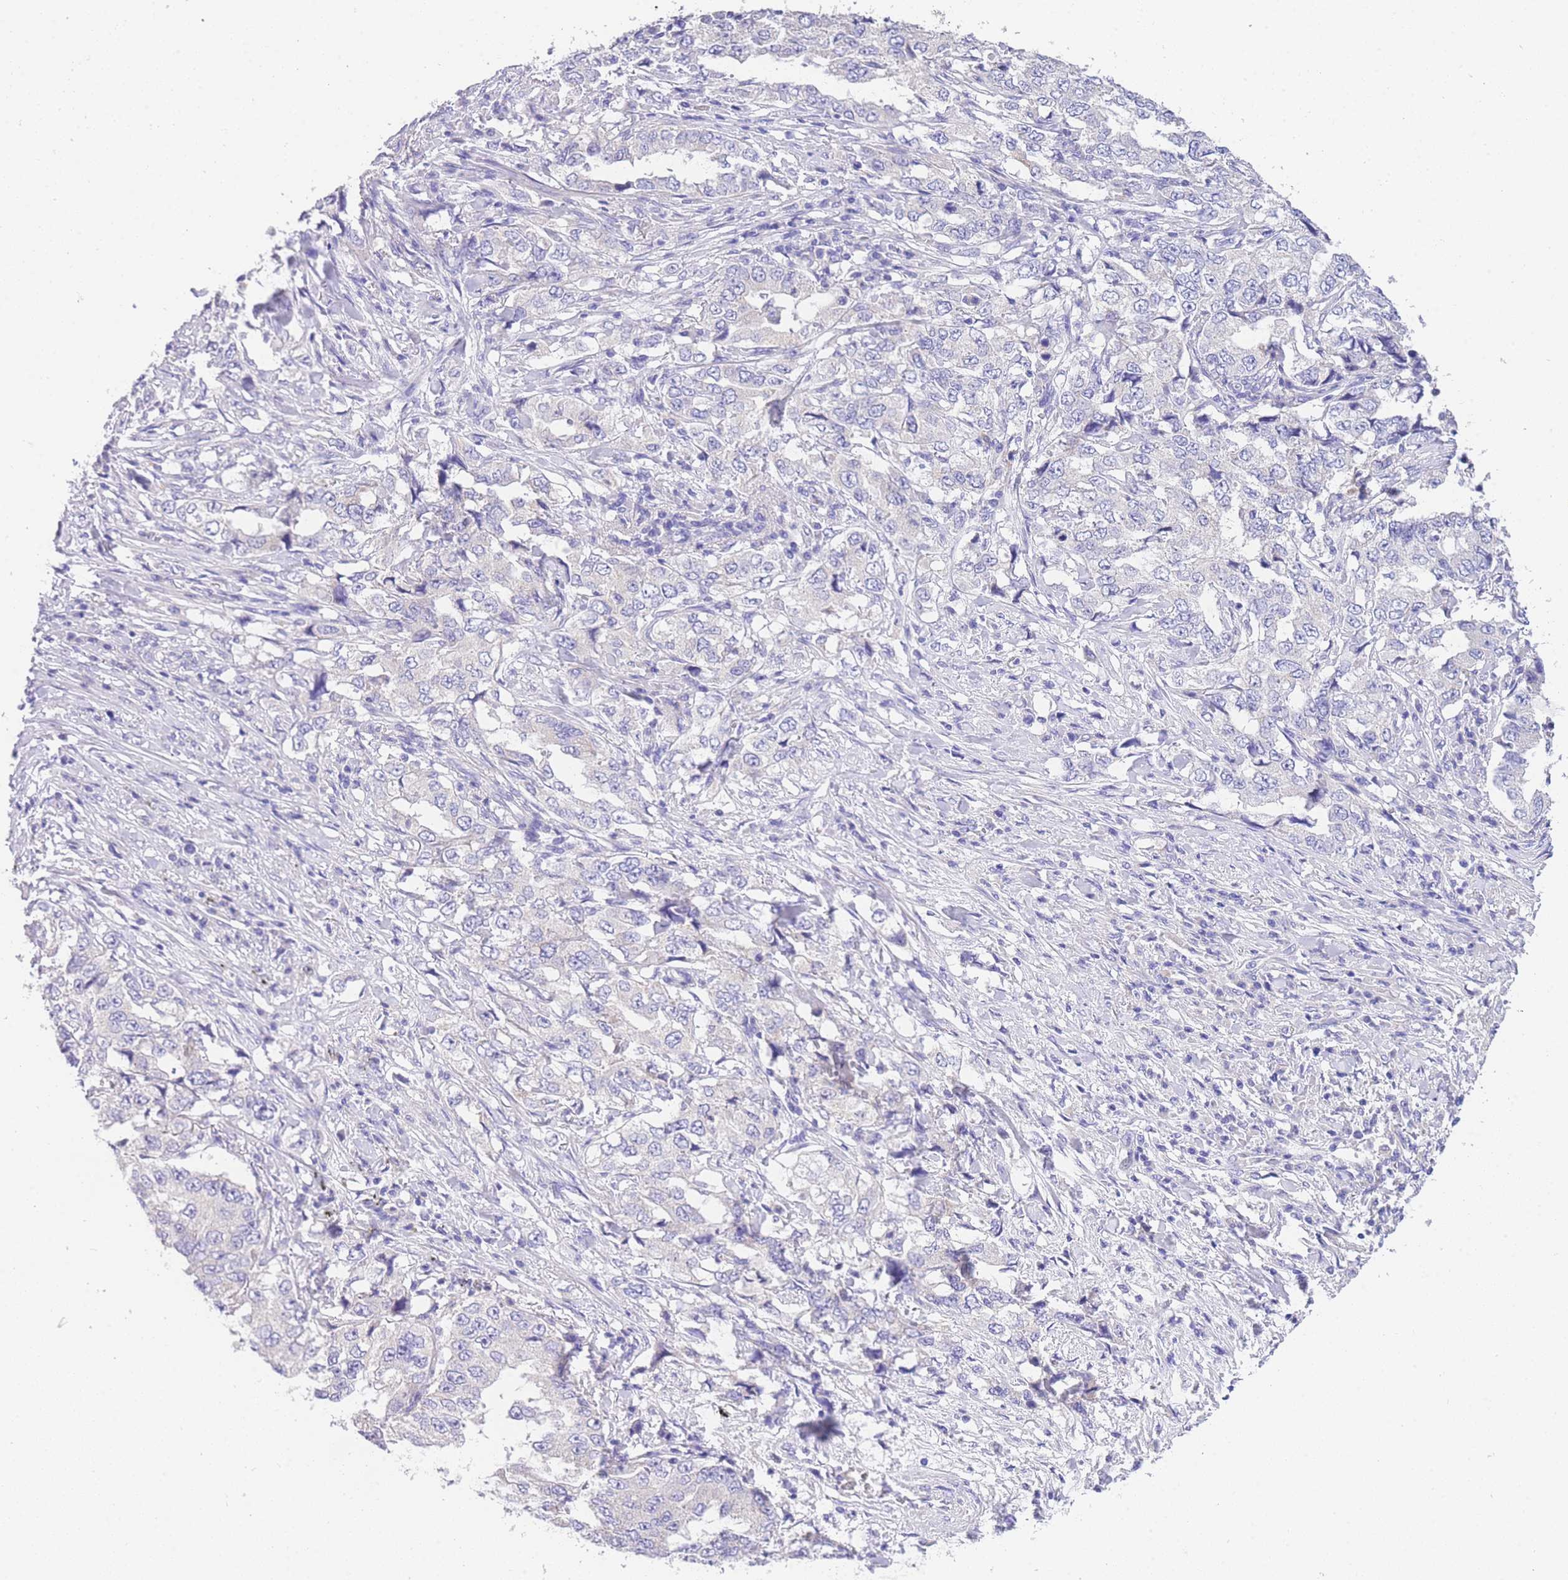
{"staining": {"intensity": "negative", "quantity": "none", "location": "none"}, "tissue": "lung cancer", "cell_type": "Tumor cells", "image_type": "cancer", "snomed": [{"axis": "morphology", "description": "Adenocarcinoma, NOS"}, {"axis": "topography", "description": "Lung"}], "caption": "Human lung cancer stained for a protein using immunohistochemistry (IHC) exhibits no staining in tumor cells.", "gene": "EPN2", "patient": {"sex": "female", "age": 51}}